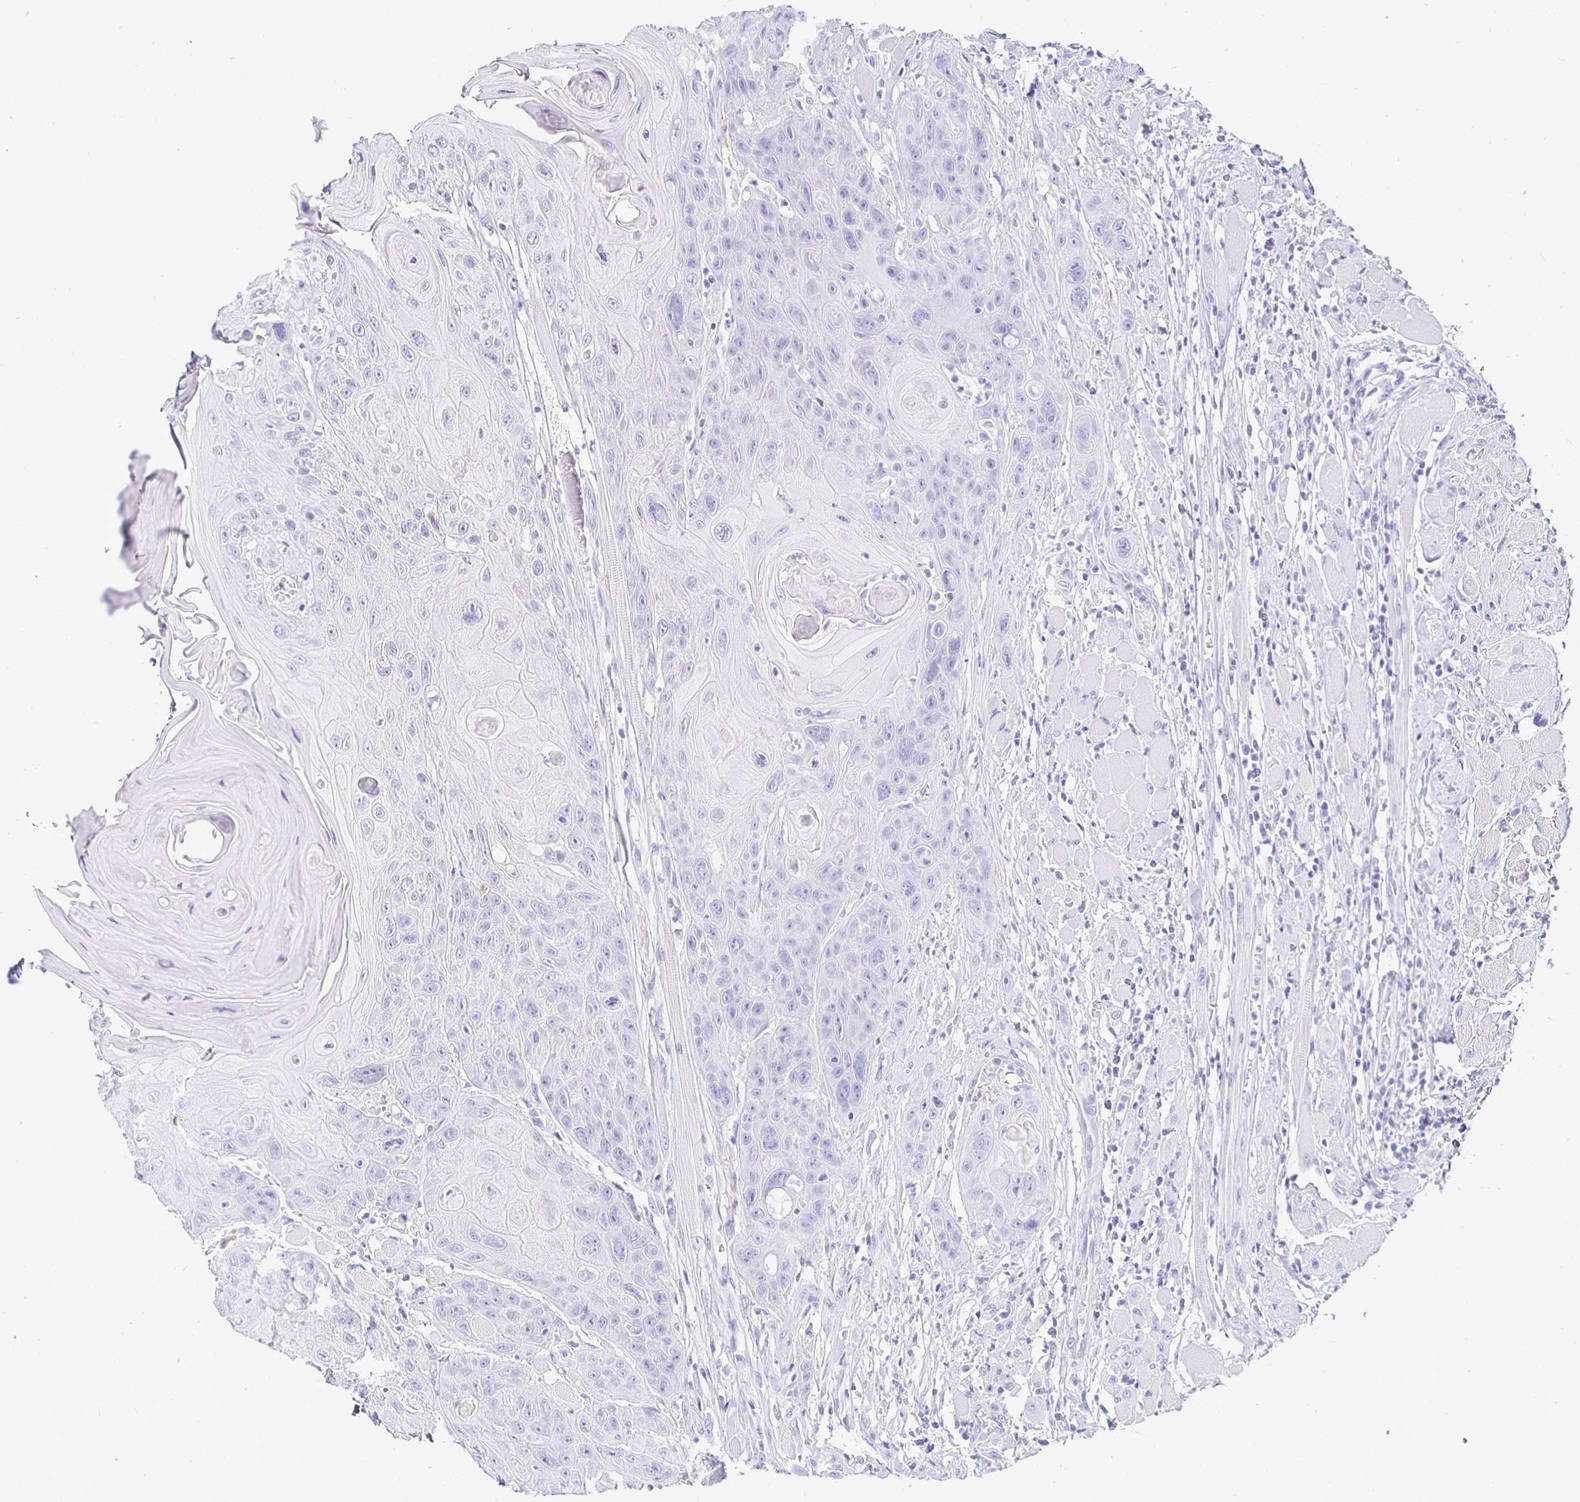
{"staining": {"intensity": "negative", "quantity": "none", "location": "none"}, "tissue": "head and neck cancer", "cell_type": "Tumor cells", "image_type": "cancer", "snomed": [{"axis": "morphology", "description": "Squamous cell carcinoma, NOS"}, {"axis": "topography", "description": "Head-Neck"}], "caption": "The photomicrograph demonstrates no staining of tumor cells in head and neck cancer (squamous cell carcinoma). (DAB immunohistochemistry, high magnification).", "gene": "UMOD", "patient": {"sex": "female", "age": 59}}